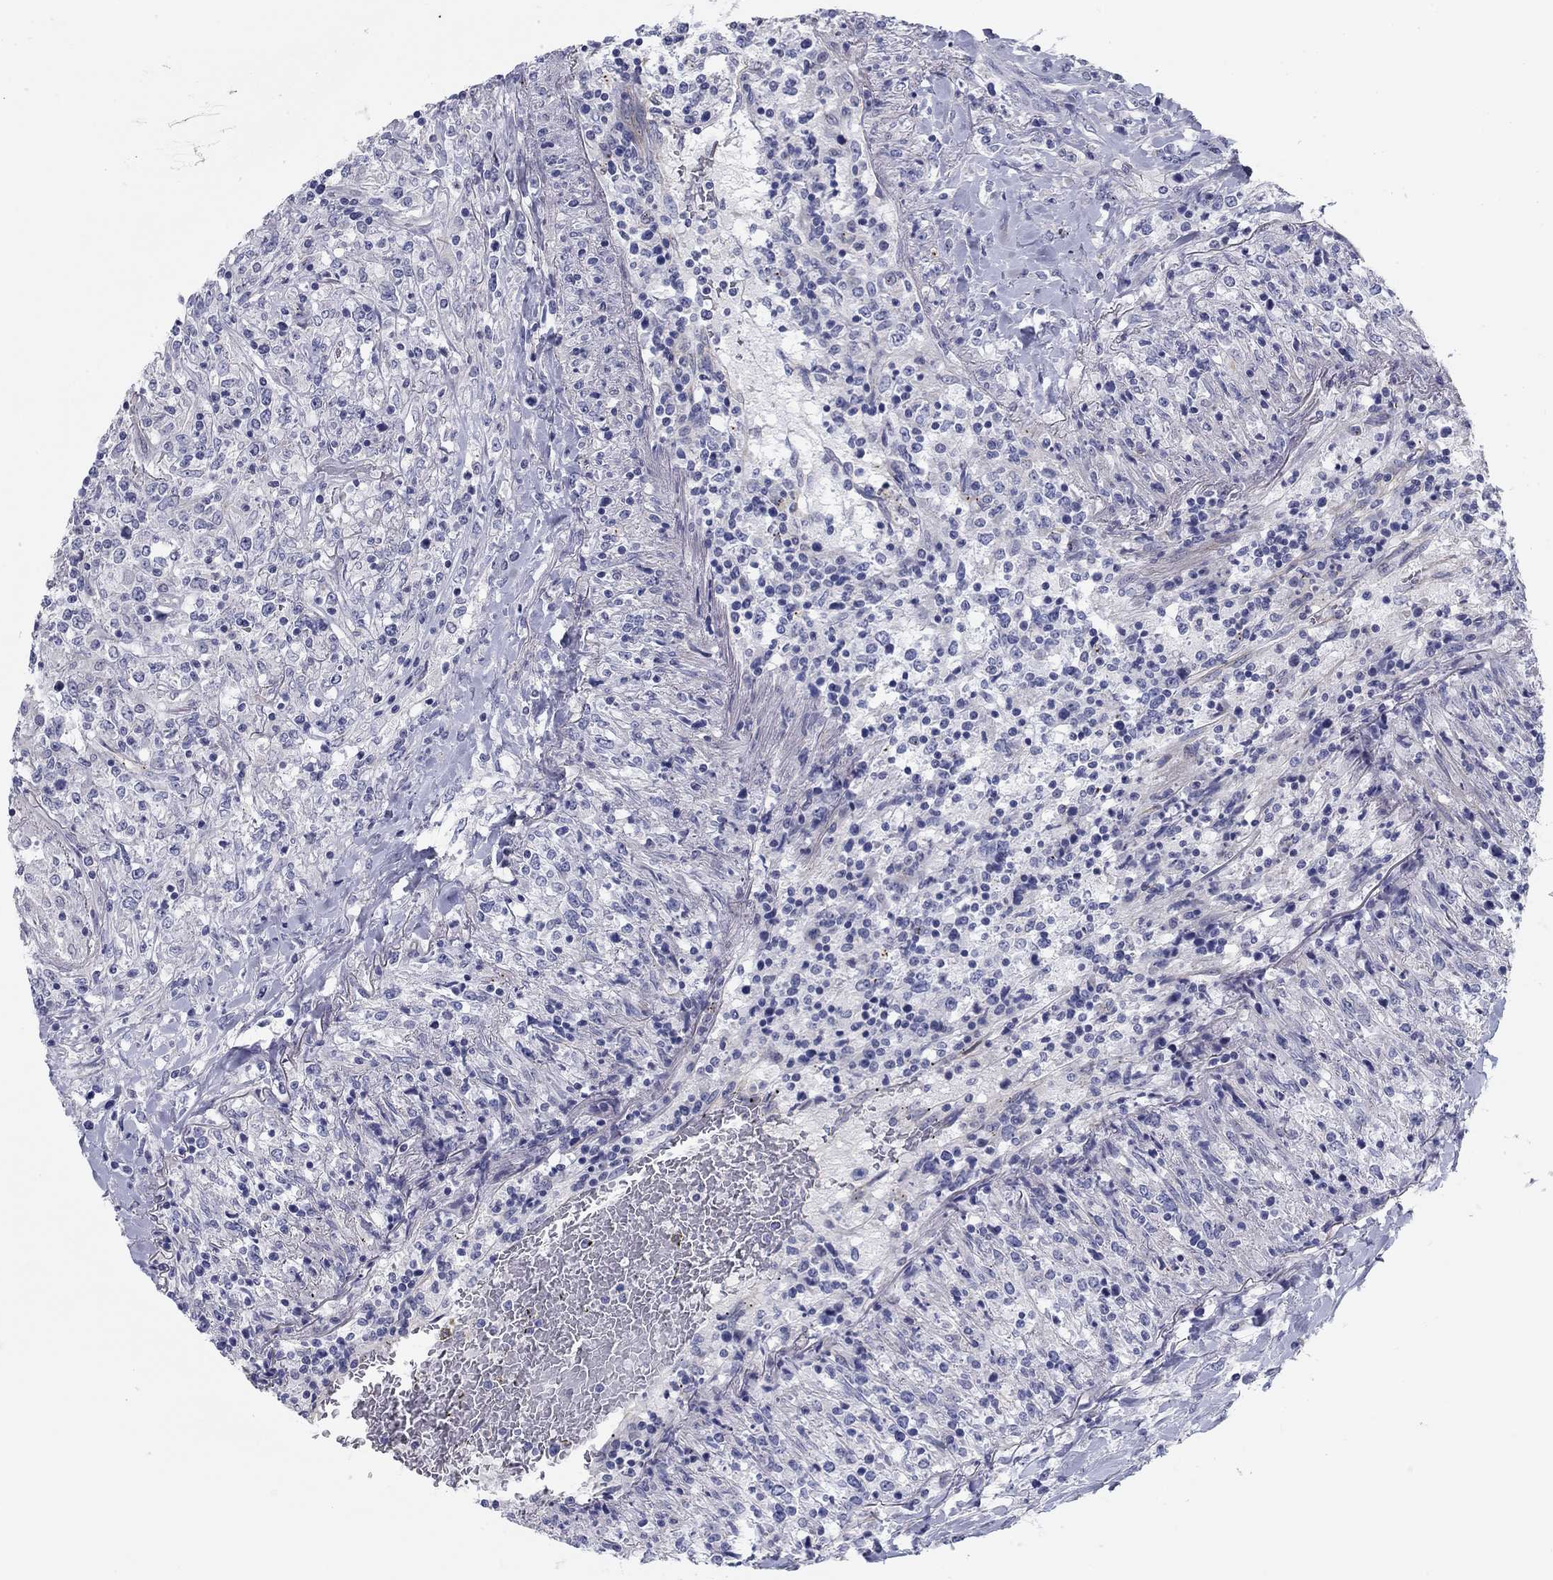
{"staining": {"intensity": "negative", "quantity": "none", "location": "none"}, "tissue": "lymphoma", "cell_type": "Tumor cells", "image_type": "cancer", "snomed": [{"axis": "morphology", "description": "Malignant lymphoma, non-Hodgkin's type, High grade"}, {"axis": "topography", "description": "Lung"}], "caption": "Tumor cells are negative for protein expression in human malignant lymphoma, non-Hodgkin's type (high-grade).", "gene": "SEPTIN3", "patient": {"sex": "male", "age": 79}}